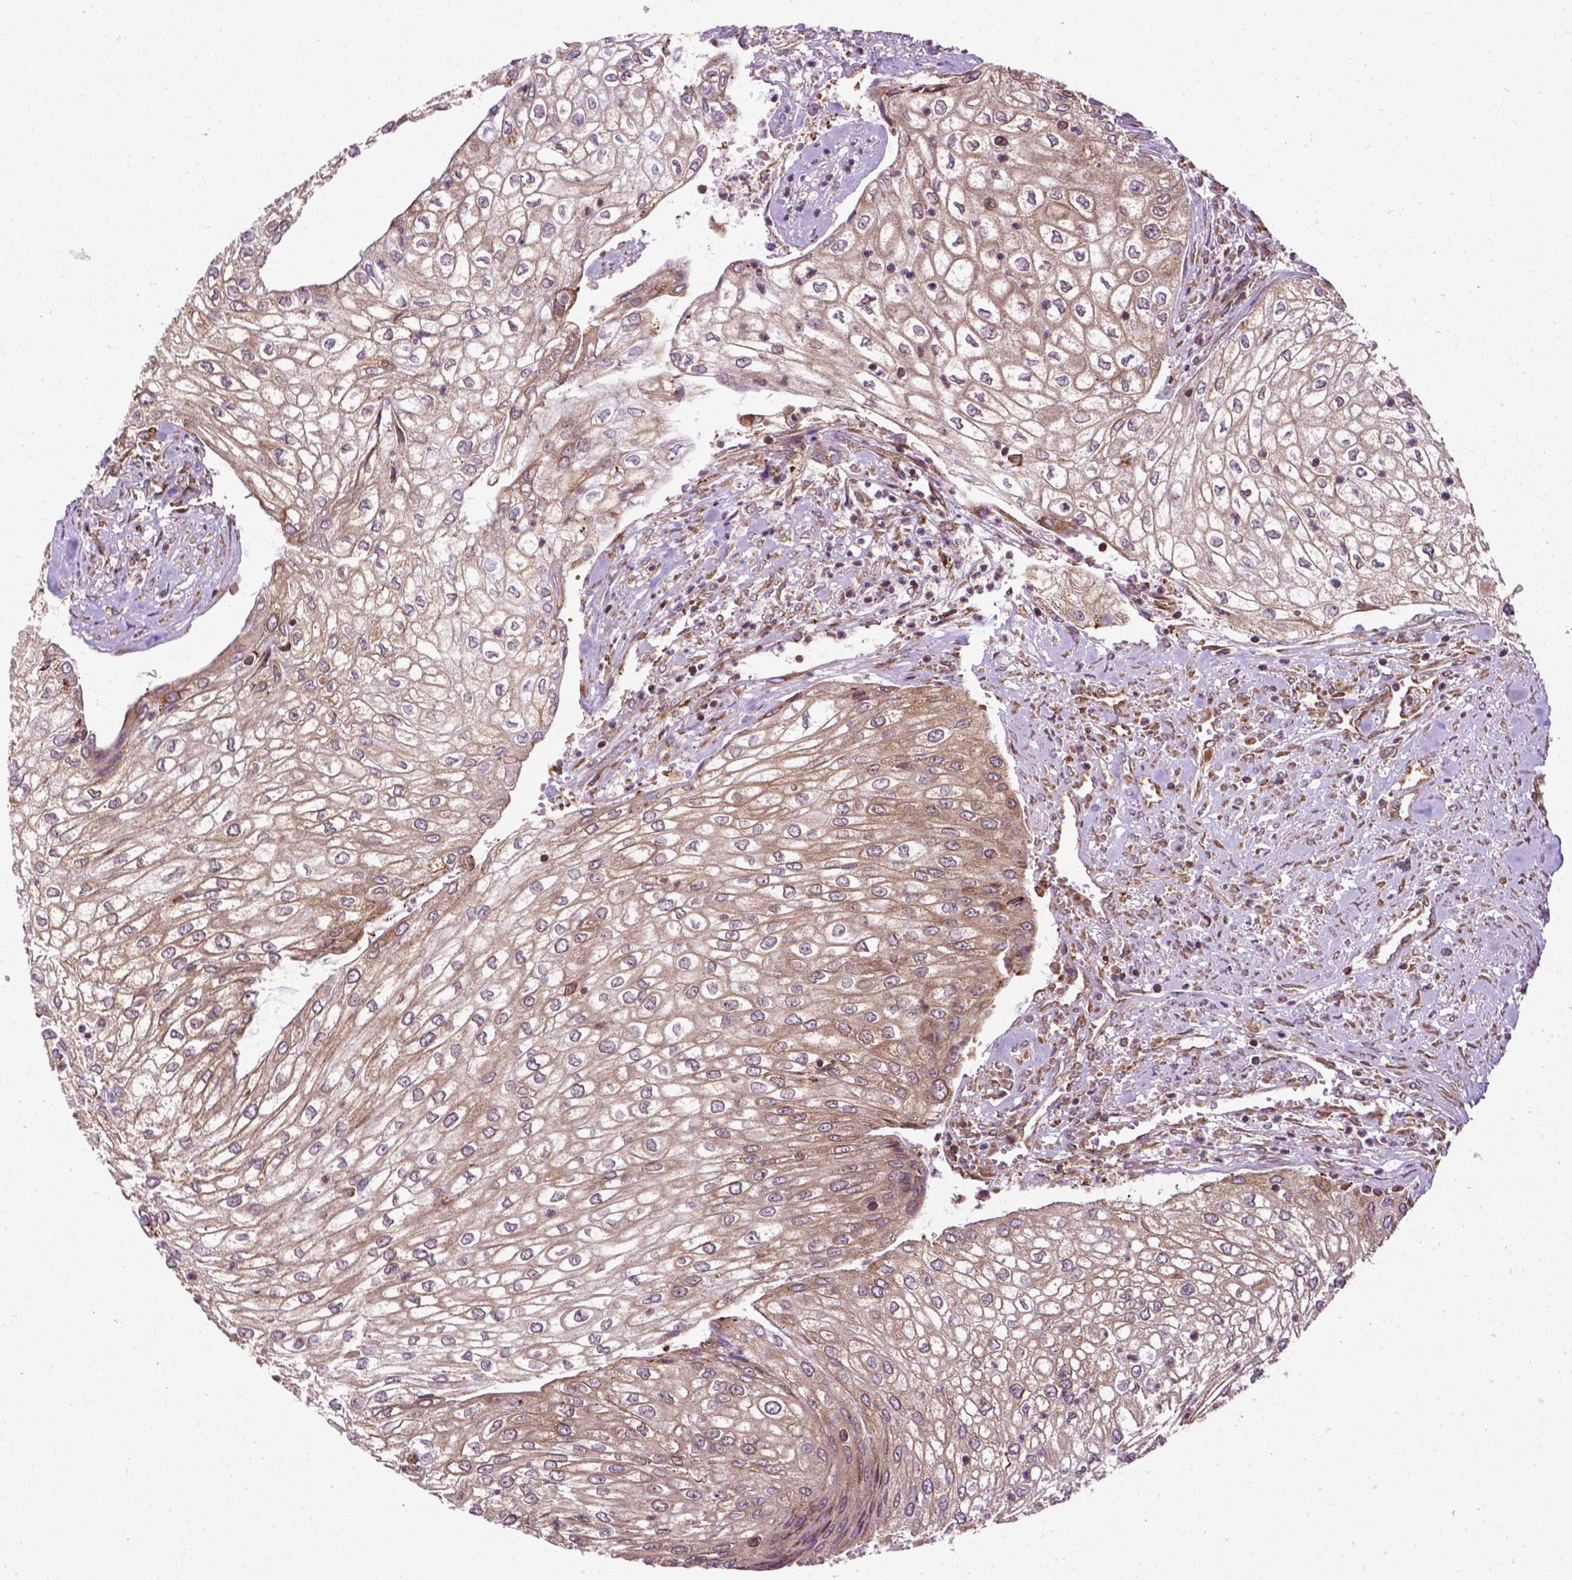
{"staining": {"intensity": "weak", "quantity": ">75%", "location": "cytoplasmic/membranous"}, "tissue": "urothelial cancer", "cell_type": "Tumor cells", "image_type": "cancer", "snomed": [{"axis": "morphology", "description": "Urothelial carcinoma, High grade"}, {"axis": "topography", "description": "Urinary bladder"}], "caption": "An immunohistochemistry micrograph of neoplastic tissue is shown. Protein staining in brown shows weak cytoplasmic/membranous positivity in urothelial cancer within tumor cells.", "gene": "GANAB", "patient": {"sex": "male", "age": 62}}